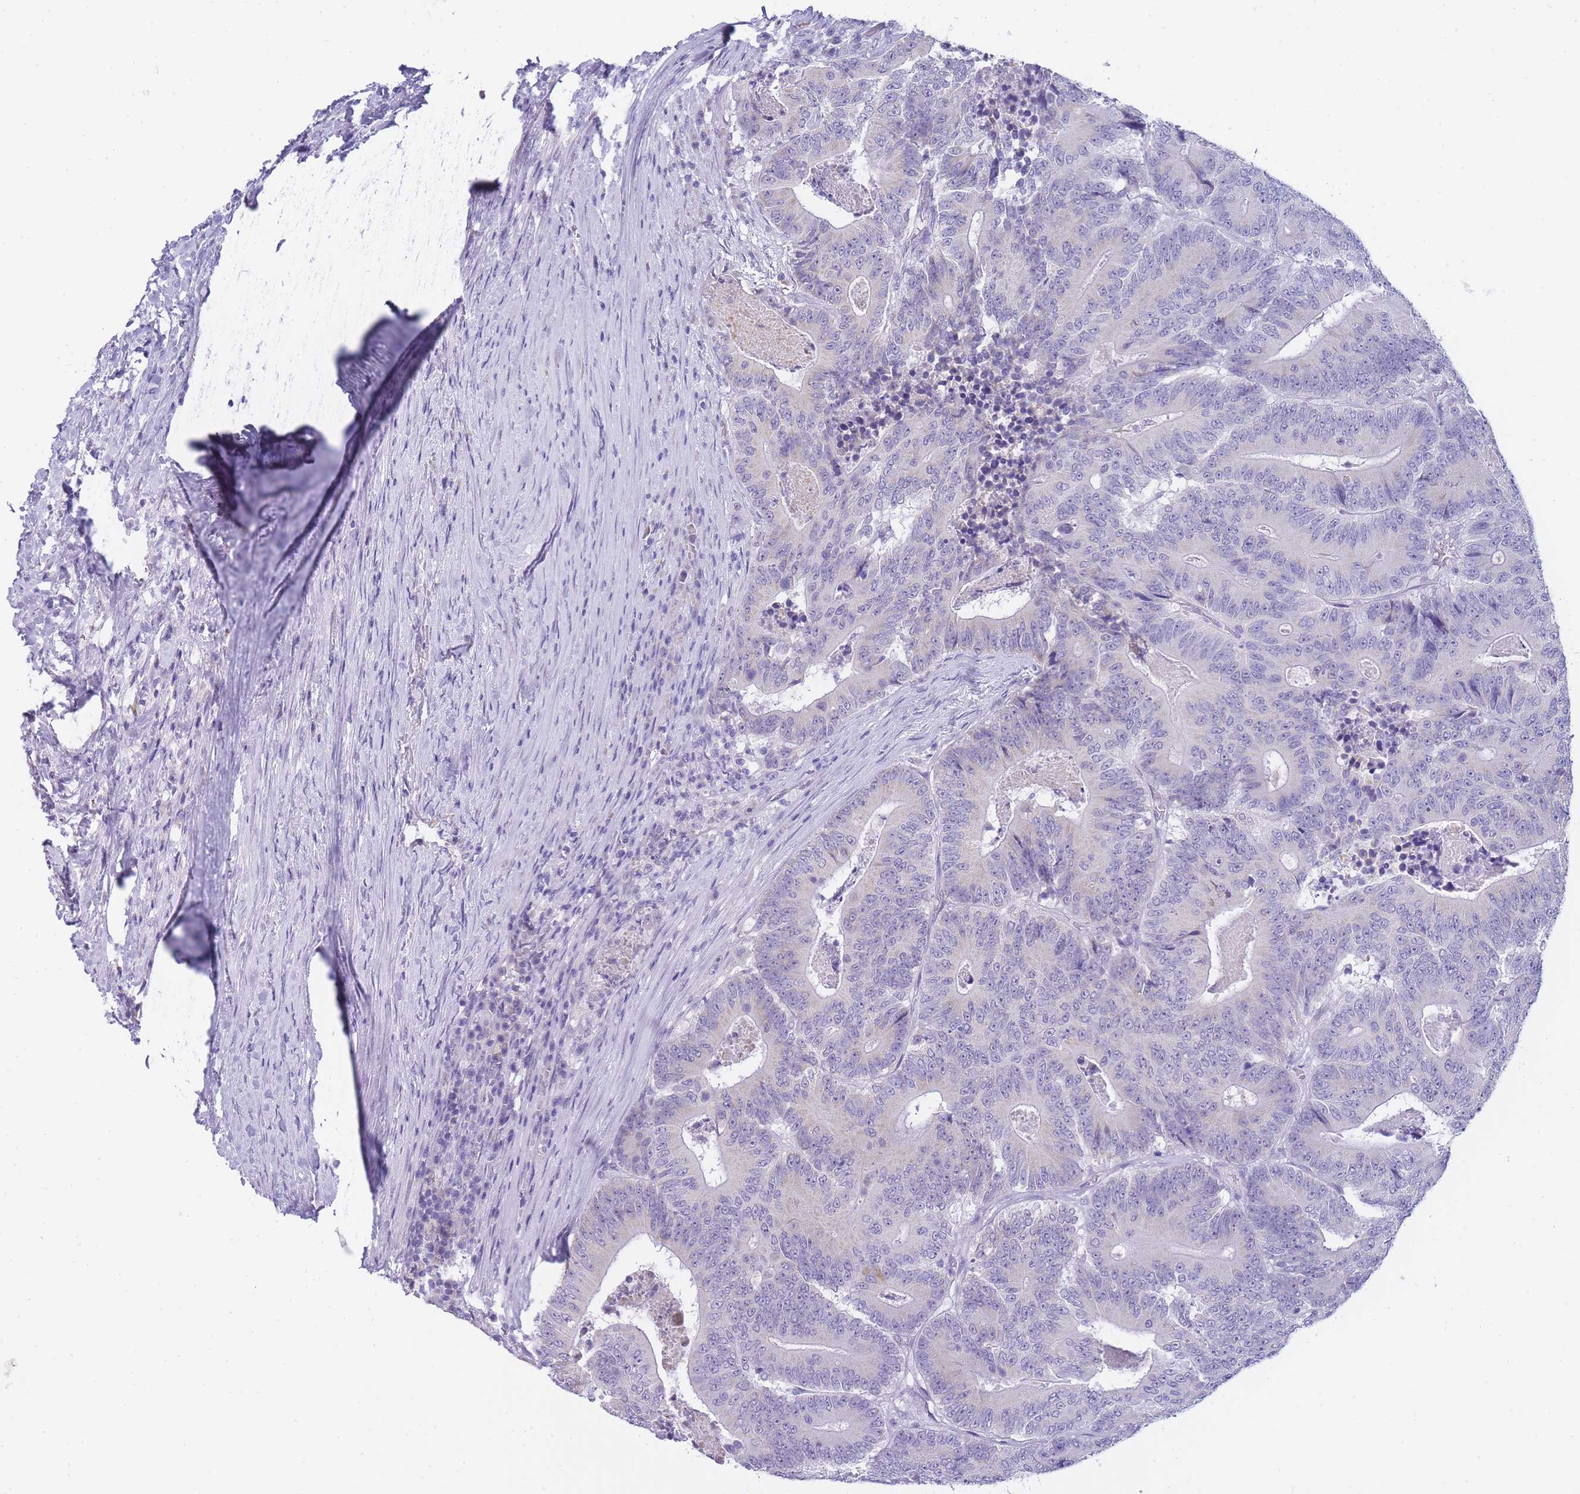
{"staining": {"intensity": "negative", "quantity": "none", "location": "none"}, "tissue": "colorectal cancer", "cell_type": "Tumor cells", "image_type": "cancer", "snomed": [{"axis": "morphology", "description": "Adenocarcinoma, NOS"}, {"axis": "topography", "description": "Colon"}], "caption": "Human colorectal cancer stained for a protein using IHC shows no expression in tumor cells.", "gene": "FRAT2", "patient": {"sex": "male", "age": 83}}